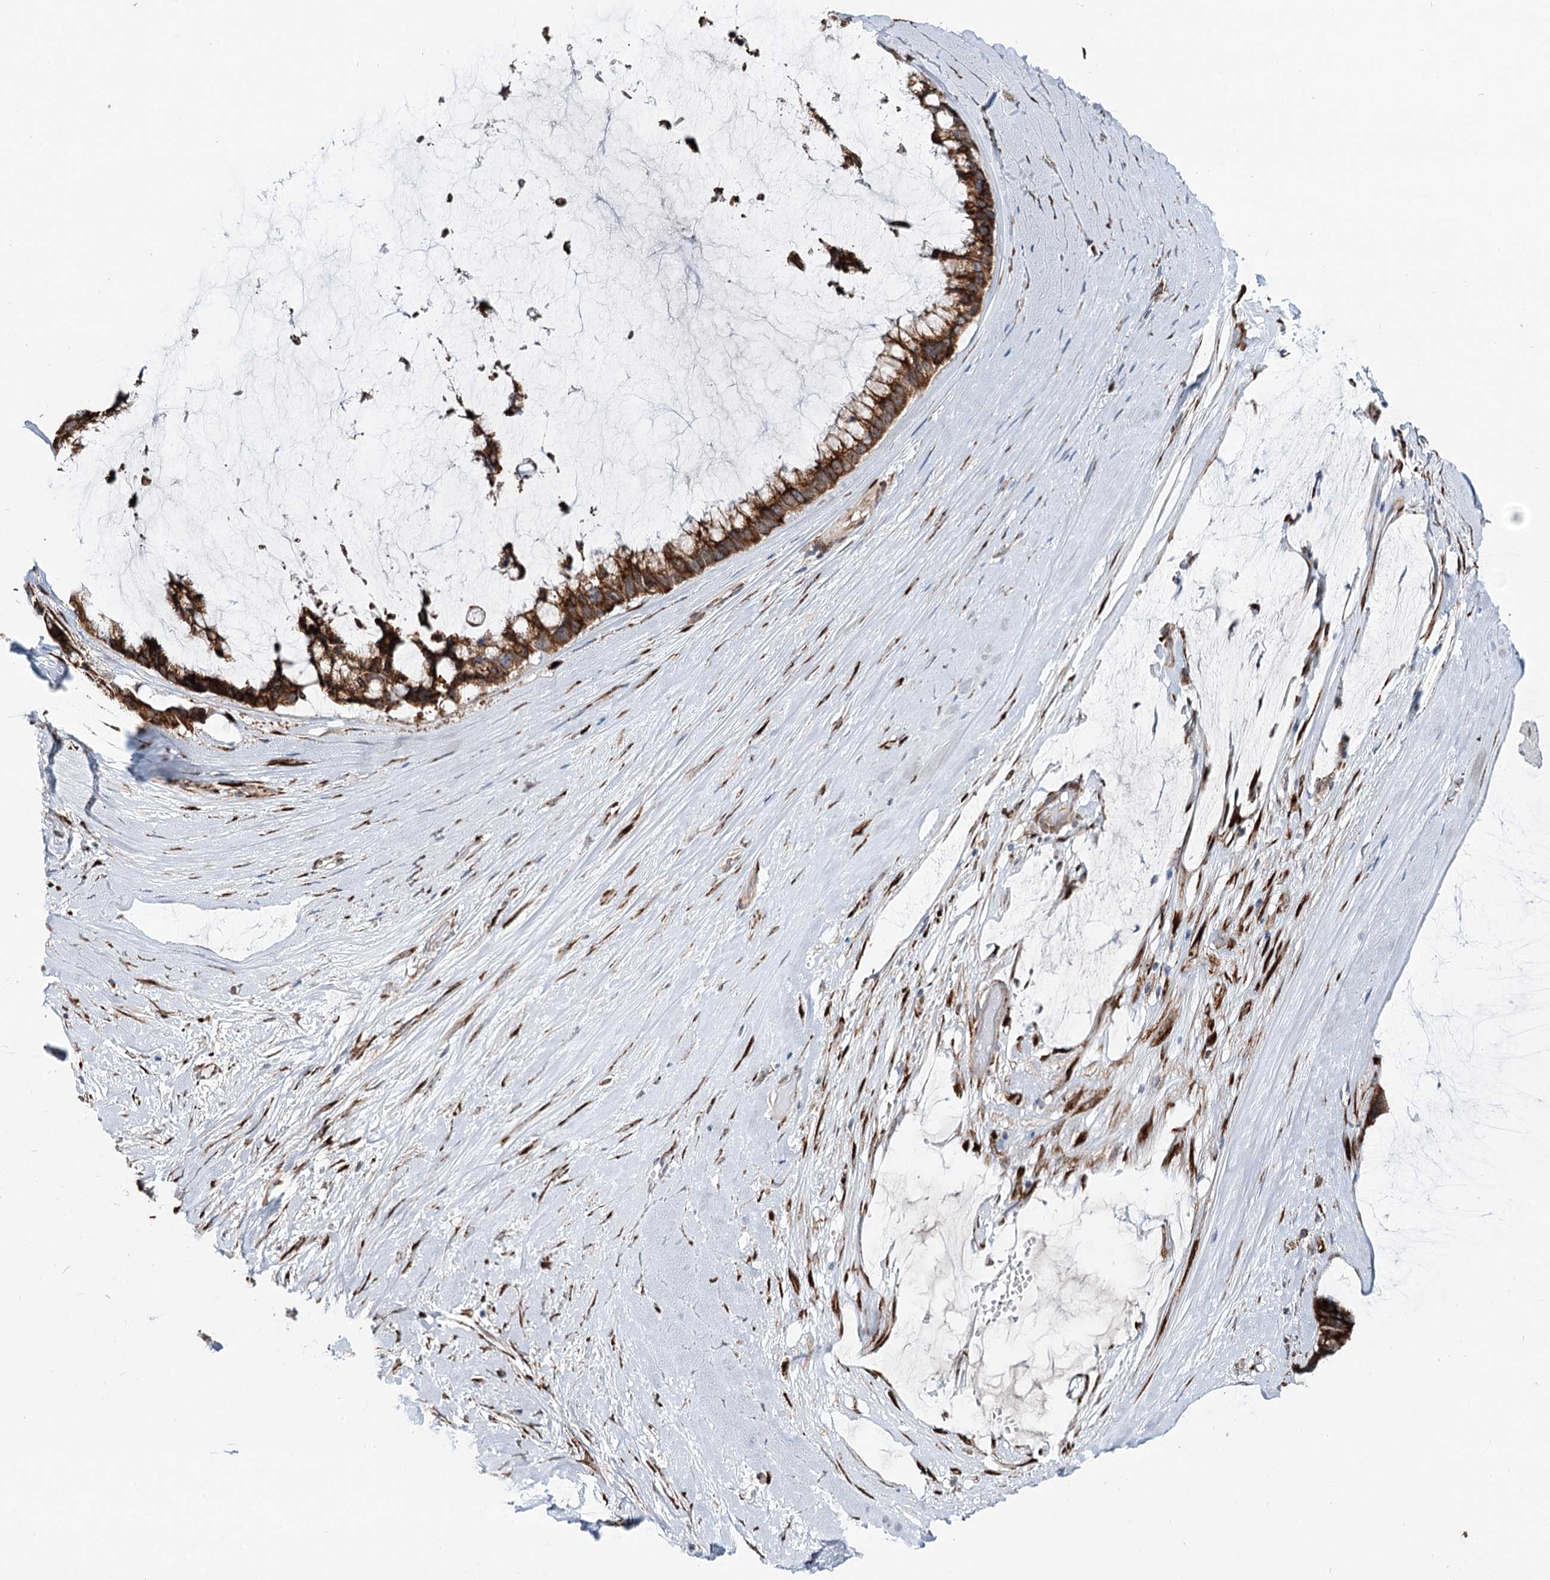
{"staining": {"intensity": "strong", "quantity": ">75%", "location": "cytoplasmic/membranous"}, "tissue": "ovarian cancer", "cell_type": "Tumor cells", "image_type": "cancer", "snomed": [{"axis": "morphology", "description": "Cystadenocarcinoma, mucinous, NOS"}, {"axis": "topography", "description": "Ovary"}], "caption": "Approximately >75% of tumor cells in ovarian cancer display strong cytoplasmic/membranous protein staining as visualized by brown immunohistochemical staining.", "gene": "SPART", "patient": {"sex": "female", "age": 39}}